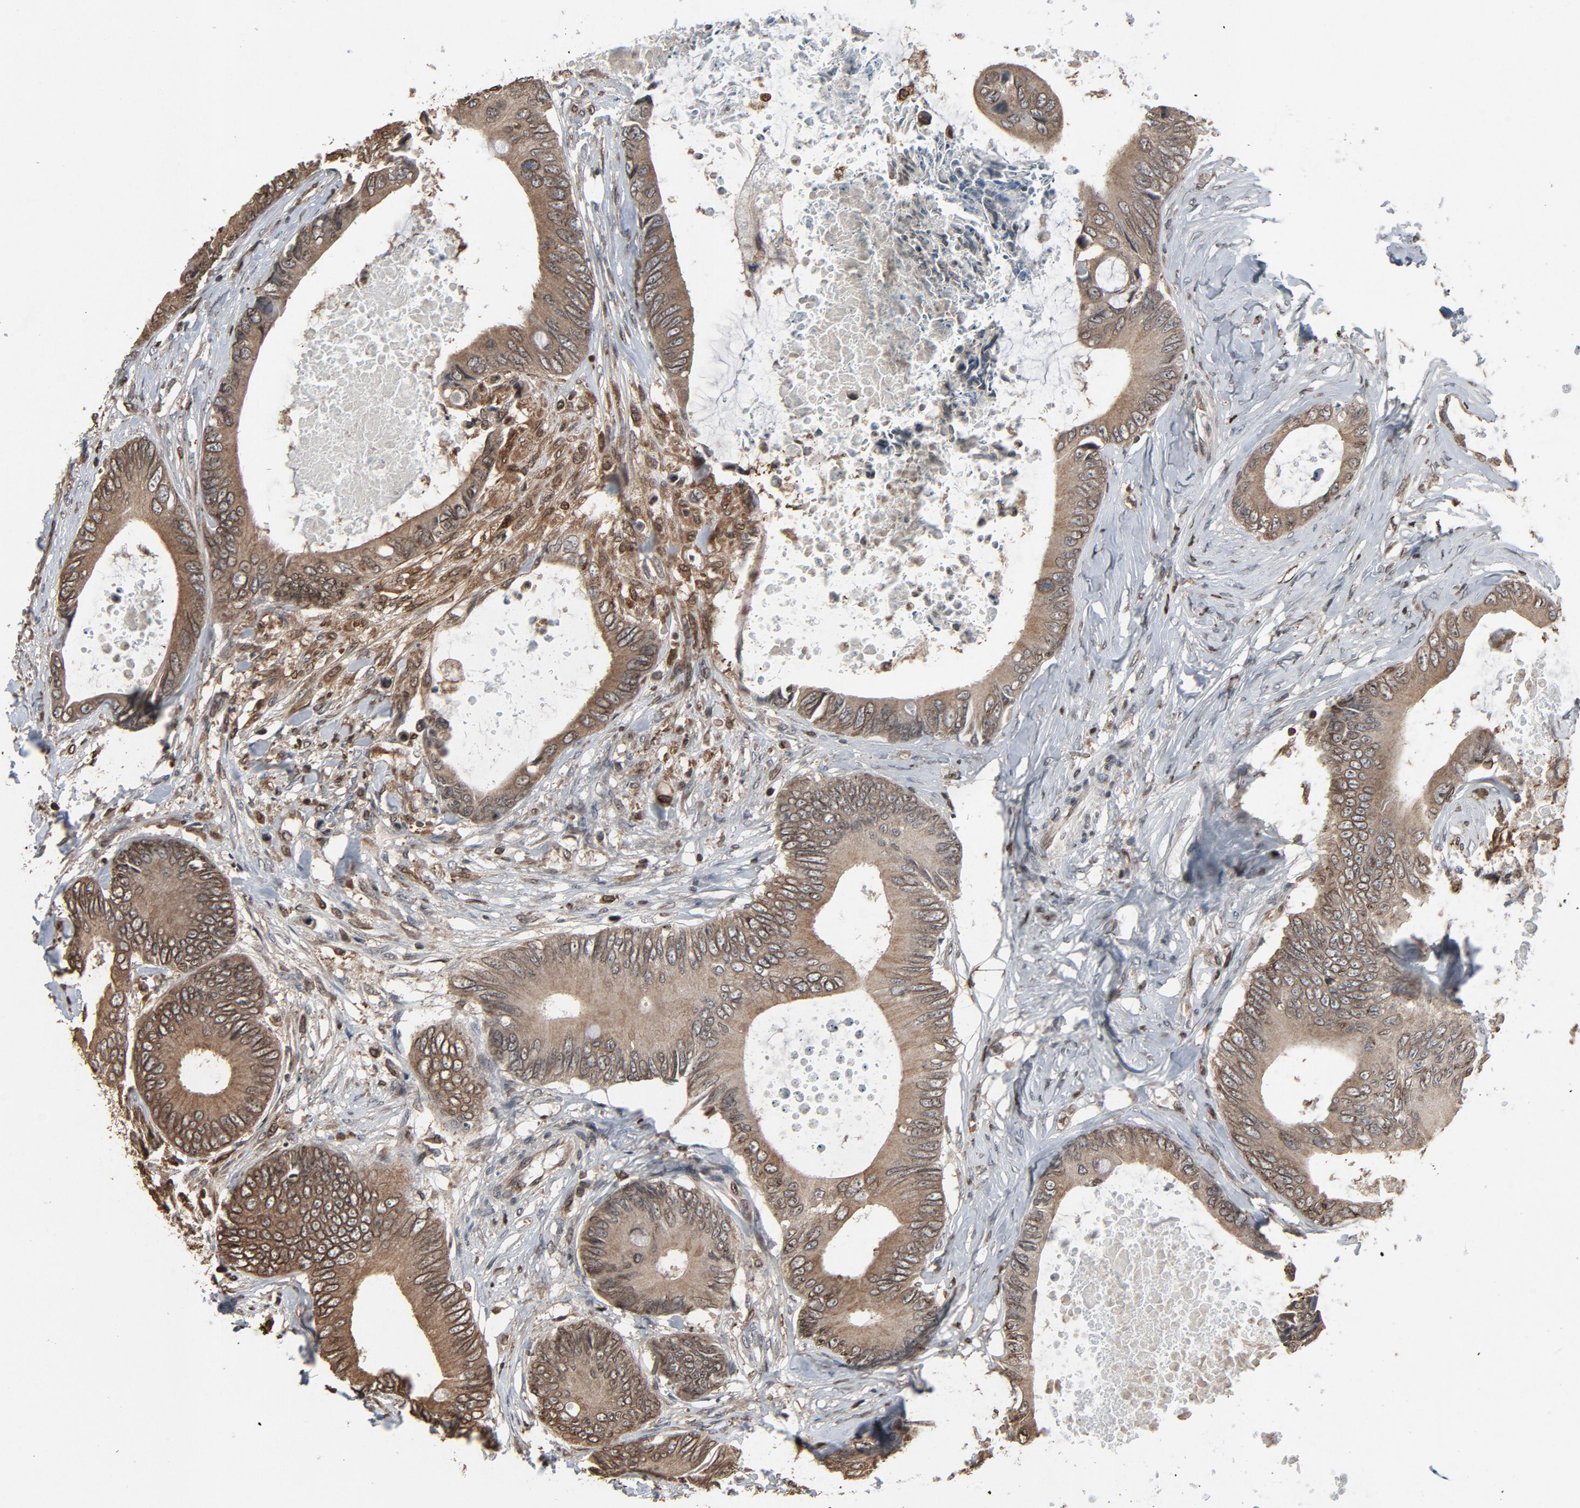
{"staining": {"intensity": "weak", "quantity": ">75%", "location": "cytoplasmic/membranous,nuclear"}, "tissue": "colorectal cancer", "cell_type": "Tumor cells", "image_type": "cancer", "snomed": [{"axis": "morphology", "description": "Normal tissue, NOS"}, {"axis": "morphology", "description": "Adenocarcinoma, NOS"}, {"axis": "topography", "description": "Rectum"}, {"axis": "topography", "description": "Peripheral nerve tissue"}], "caption": "Adenocarcinoma (colorectal) stained for a protein (brown) exhibits weak cytoplasmic/membranous and nuclear positive staining in about >75% of tumor cells.", "gene": "UBE2D1", "patient": {"sex": "female", "age": 77}}